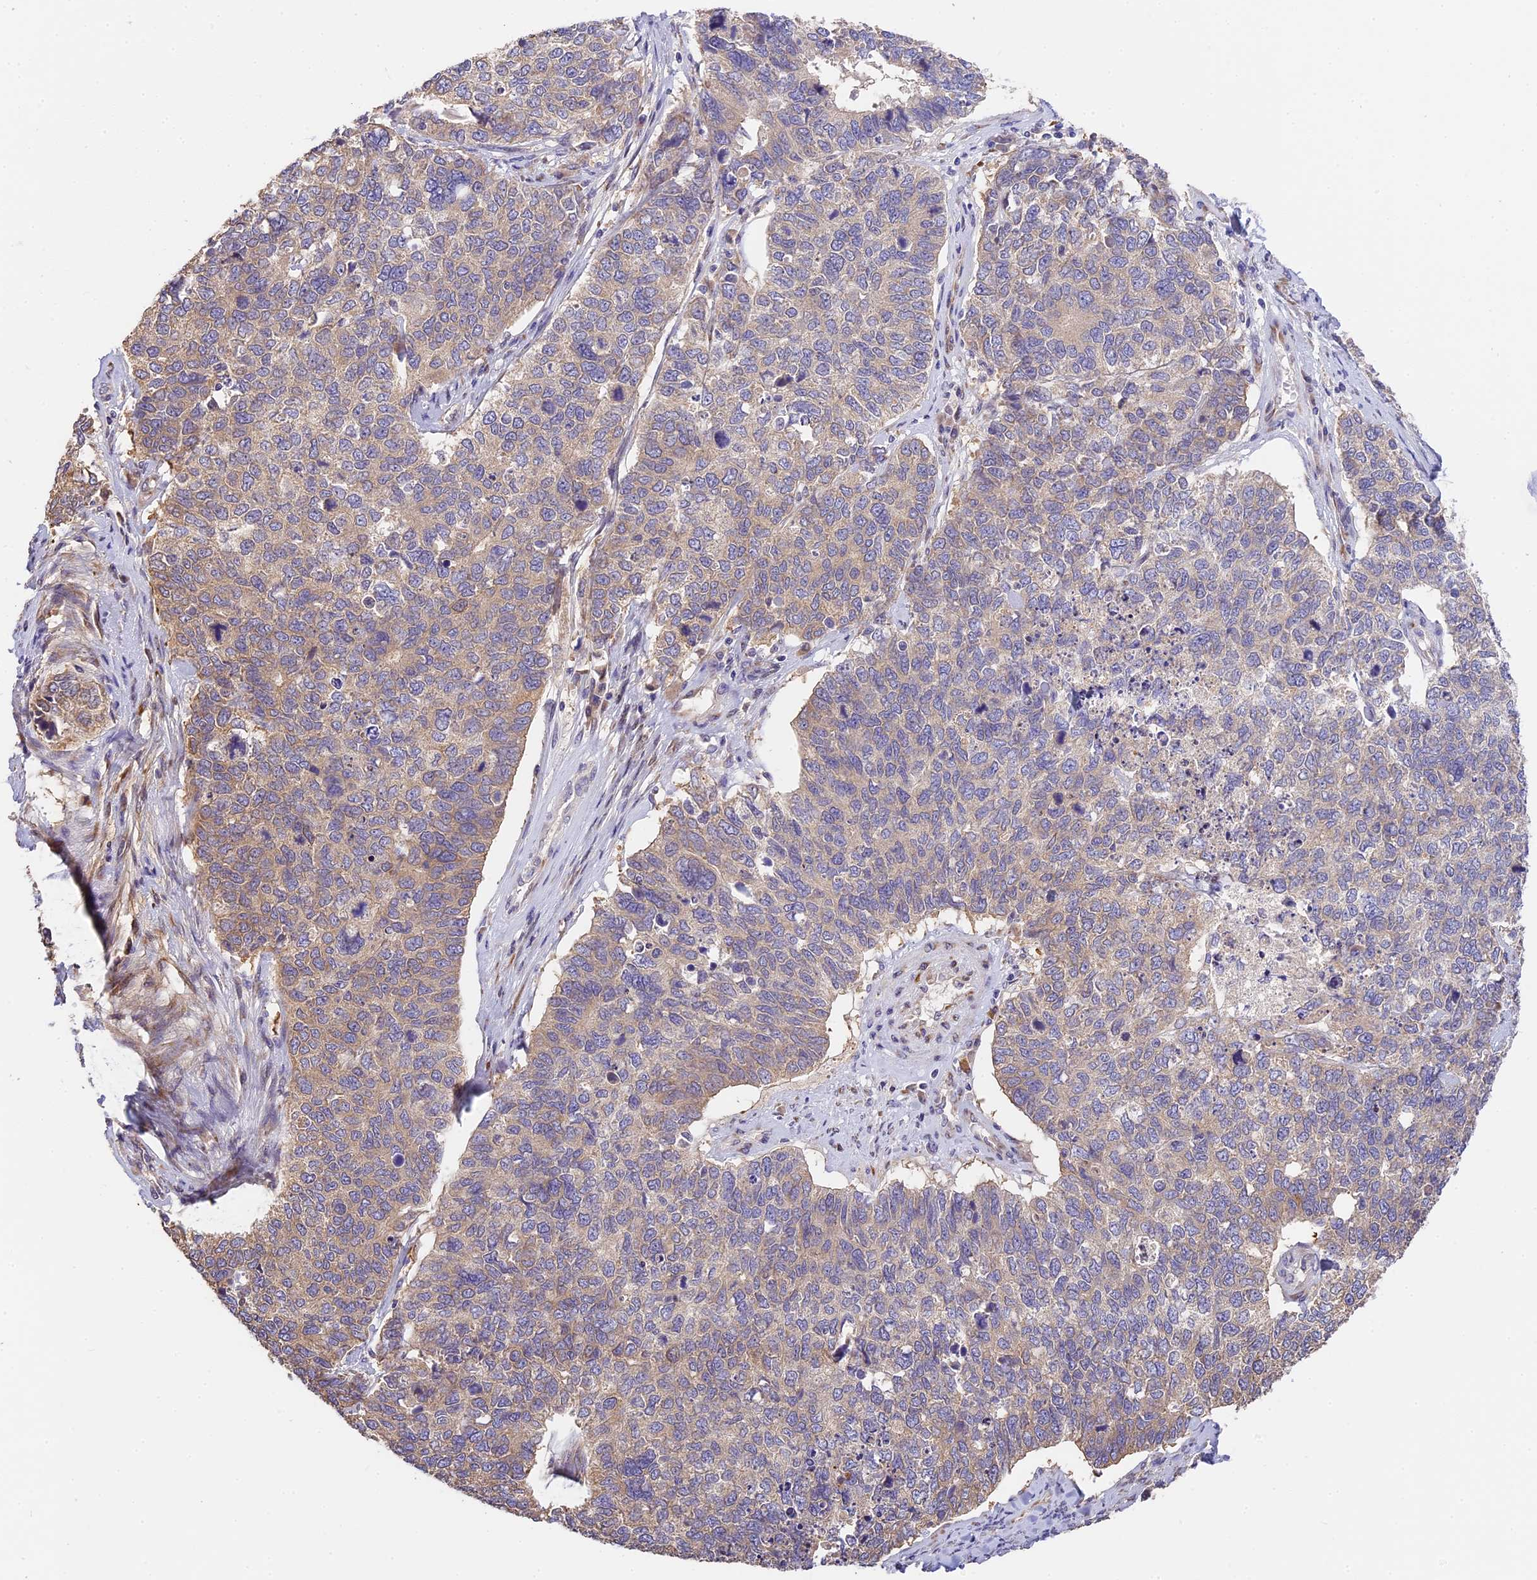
{"staining": {"intensity": "weak", "quantity": "25%-75%", "location": "cytoplasmic/membranous"}, "tissue": "cervical cancer", "cell_type": "Tumor cells", "image_type": "cancer", "snomed": [{"axis": "morphology", "description": "Squamous cell carcinoma, NOS"}, {"axis": "topography", "description": "Cervix"}], "caption": "Protein expression analysis of human cervical cancer (squamous cell carcinoma) reveals weak cytoplasmic/membranous positivity in about 25%-75% of tumor cells.", "gene": "BSCL2", "patient": {"sex": "female", "age": 63}}